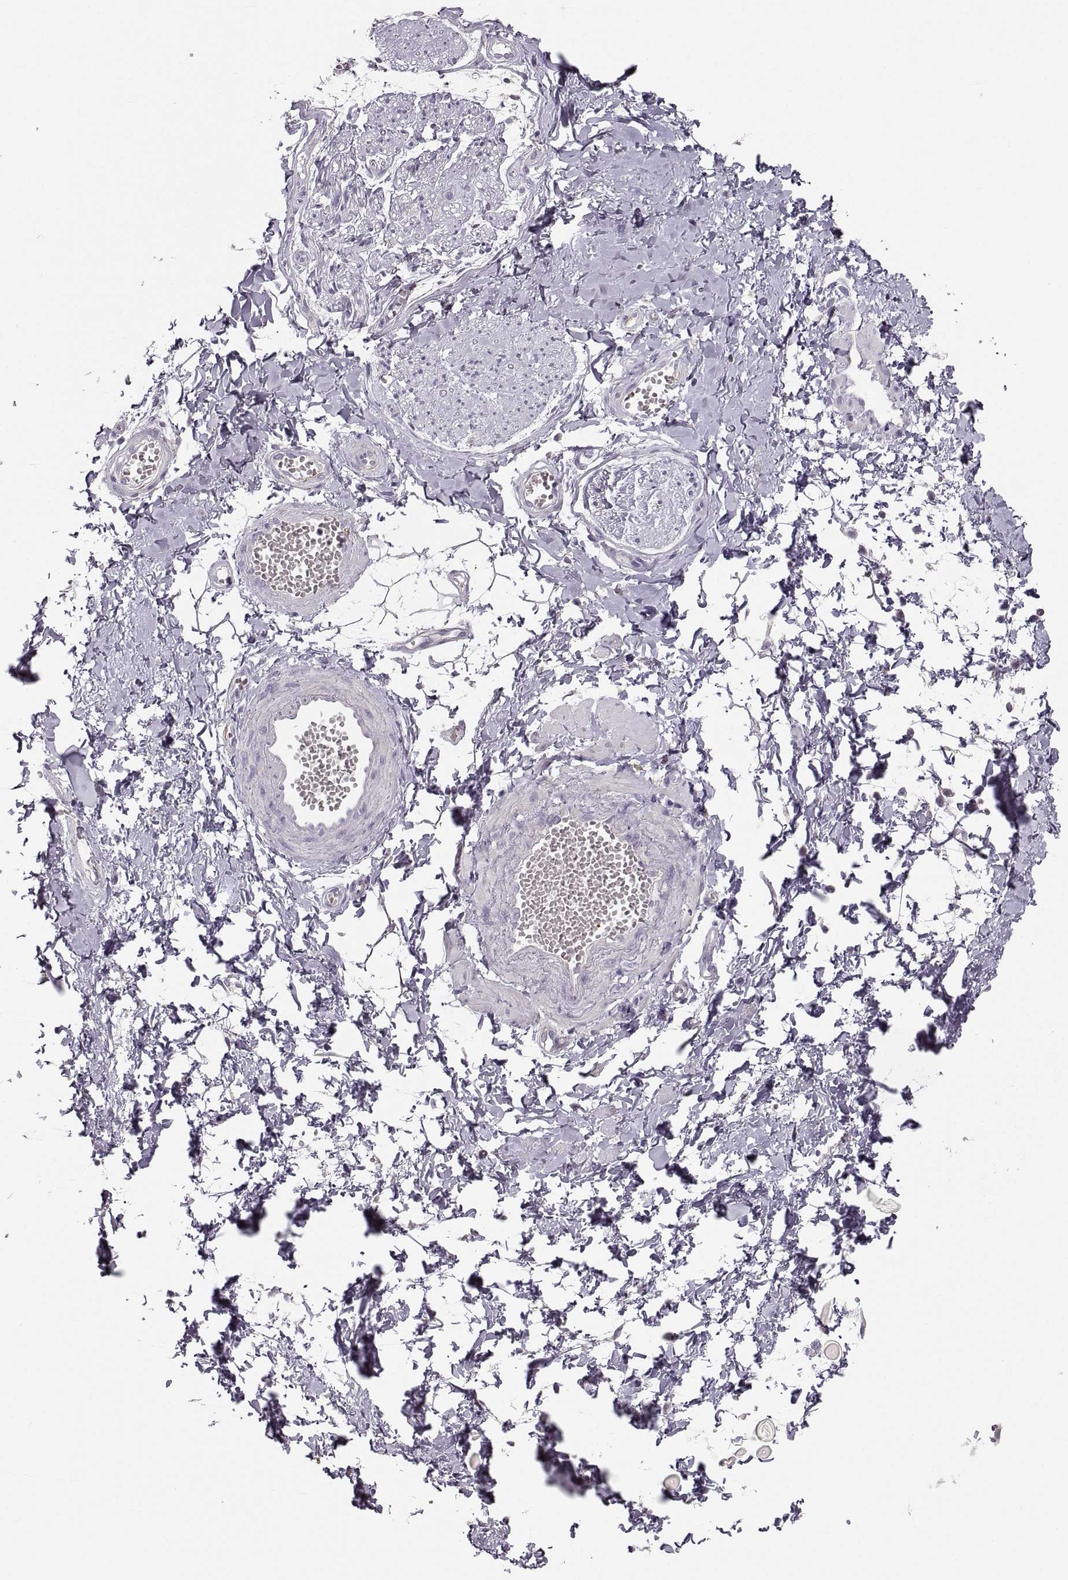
{"staining": {"intensity": "negative", "quantity": "none", "location": "none"}, "tissue": "adipose tissue", "cell_type": "Adipocytes", "image_type": "normal", "snomed": [{"axis": "morphology", "description": "Normal tissue, NOS"}, {"axis": "topography", "description": "Smooth muscle"}, {"axis": "topography", "description": "Peripheral nerve tissue"}], "caption": "Immunohistochemical staining of normal human adipose tissue demonstrates no significant positivity in adipocytes. The staining is performed using DAB brown chromogen with nuclei counter-stained in using hematoxylin.", "gene": "RUNDC3A", "patient": {"sex": "male", "age": 22}}